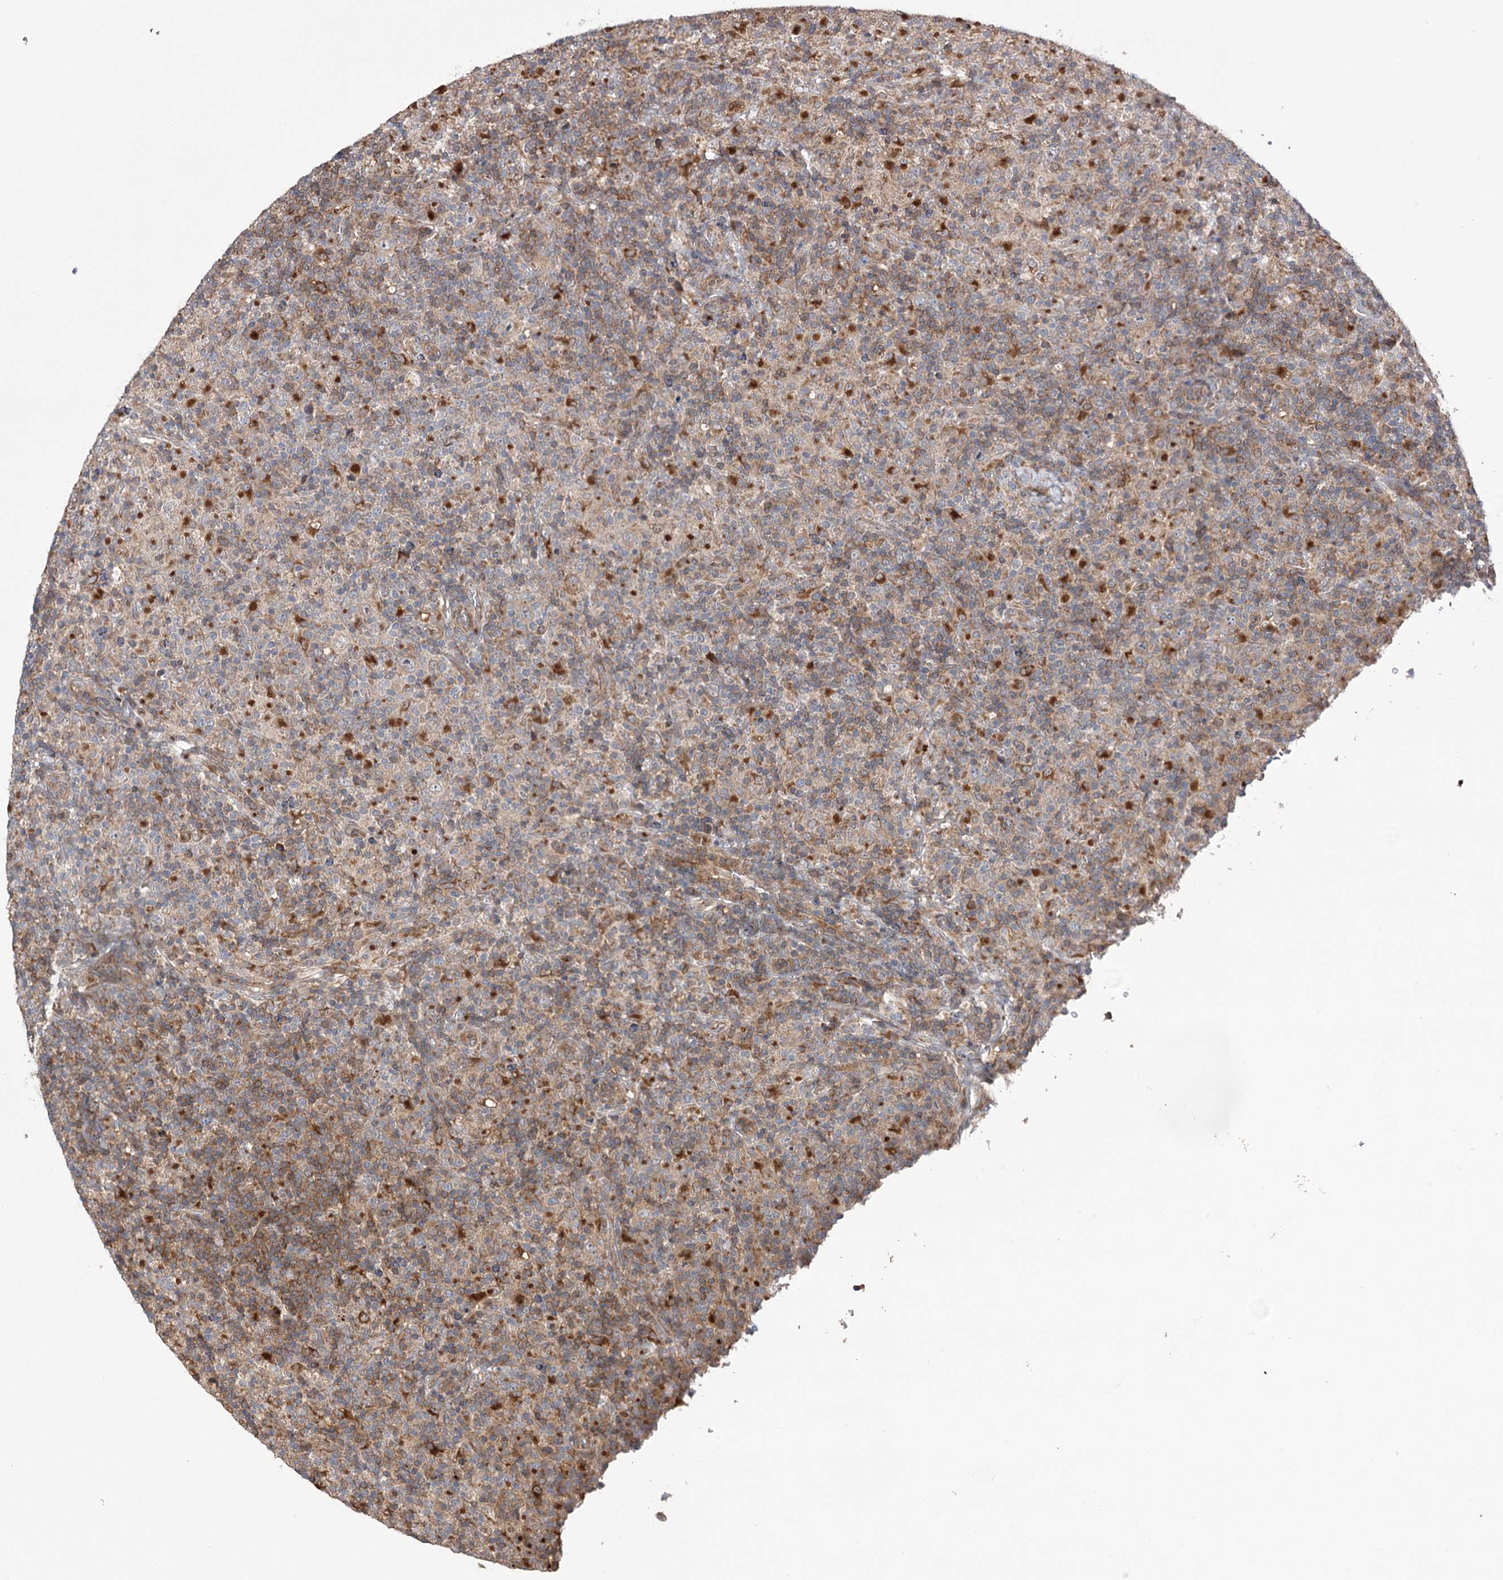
{"staining": {"intensity": "negative", "quantity": "none", "location": "none"}, "tissue": "lymphoma", "cell_type": "Tumor cells", "image_type": "cancer", "snomed": [{"axis": "morphology", "description": "Hodgkin's disease, NOS"}, {"axis": "topography", "description": "Lymph node"}], "caption": "IHC histopathology image of human lymphoma stained for a protein (brown), which reveals no staining in tumor cells.", "gene": "VPS37B", "patient": {"sex": "male", "age": 70}}